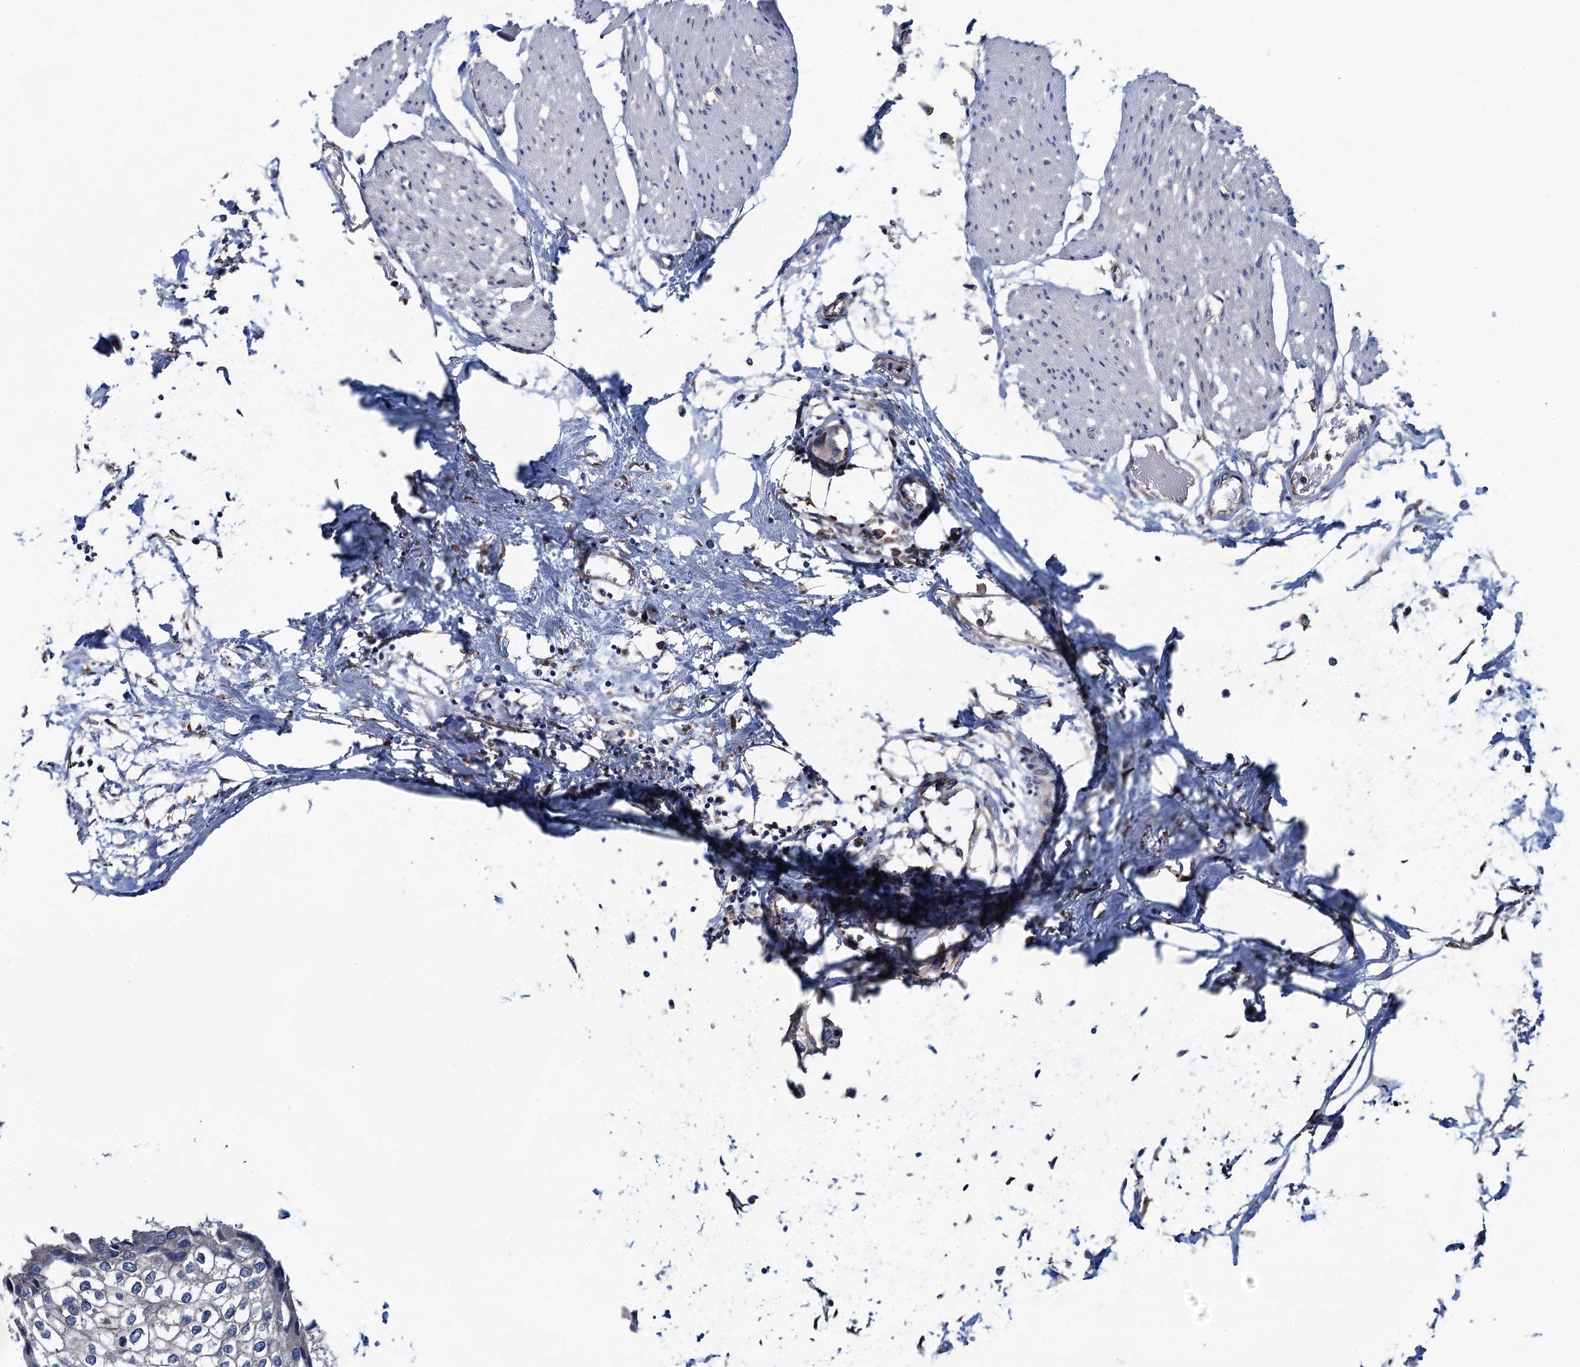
{"staining": {"intensity": "weak", "quantity": "<25%", "location": "cytoplasmic/membranous"}, "tissue": "urothelial cancer", "cell_type": "Tumor cells", "image_type": "cancer", "snomed": [{"axis": "morphology", "description": "Urothelial carcinoma, High grade"}, {"axis": "topography", "description": "Urinary bladder"}], "caption": "Urothelial cancer was stained to show a protein in brown. There is no significant expression in tumor cells.", "gene": "ADCY9", "patient": {"sex": "male", "age": 64}}